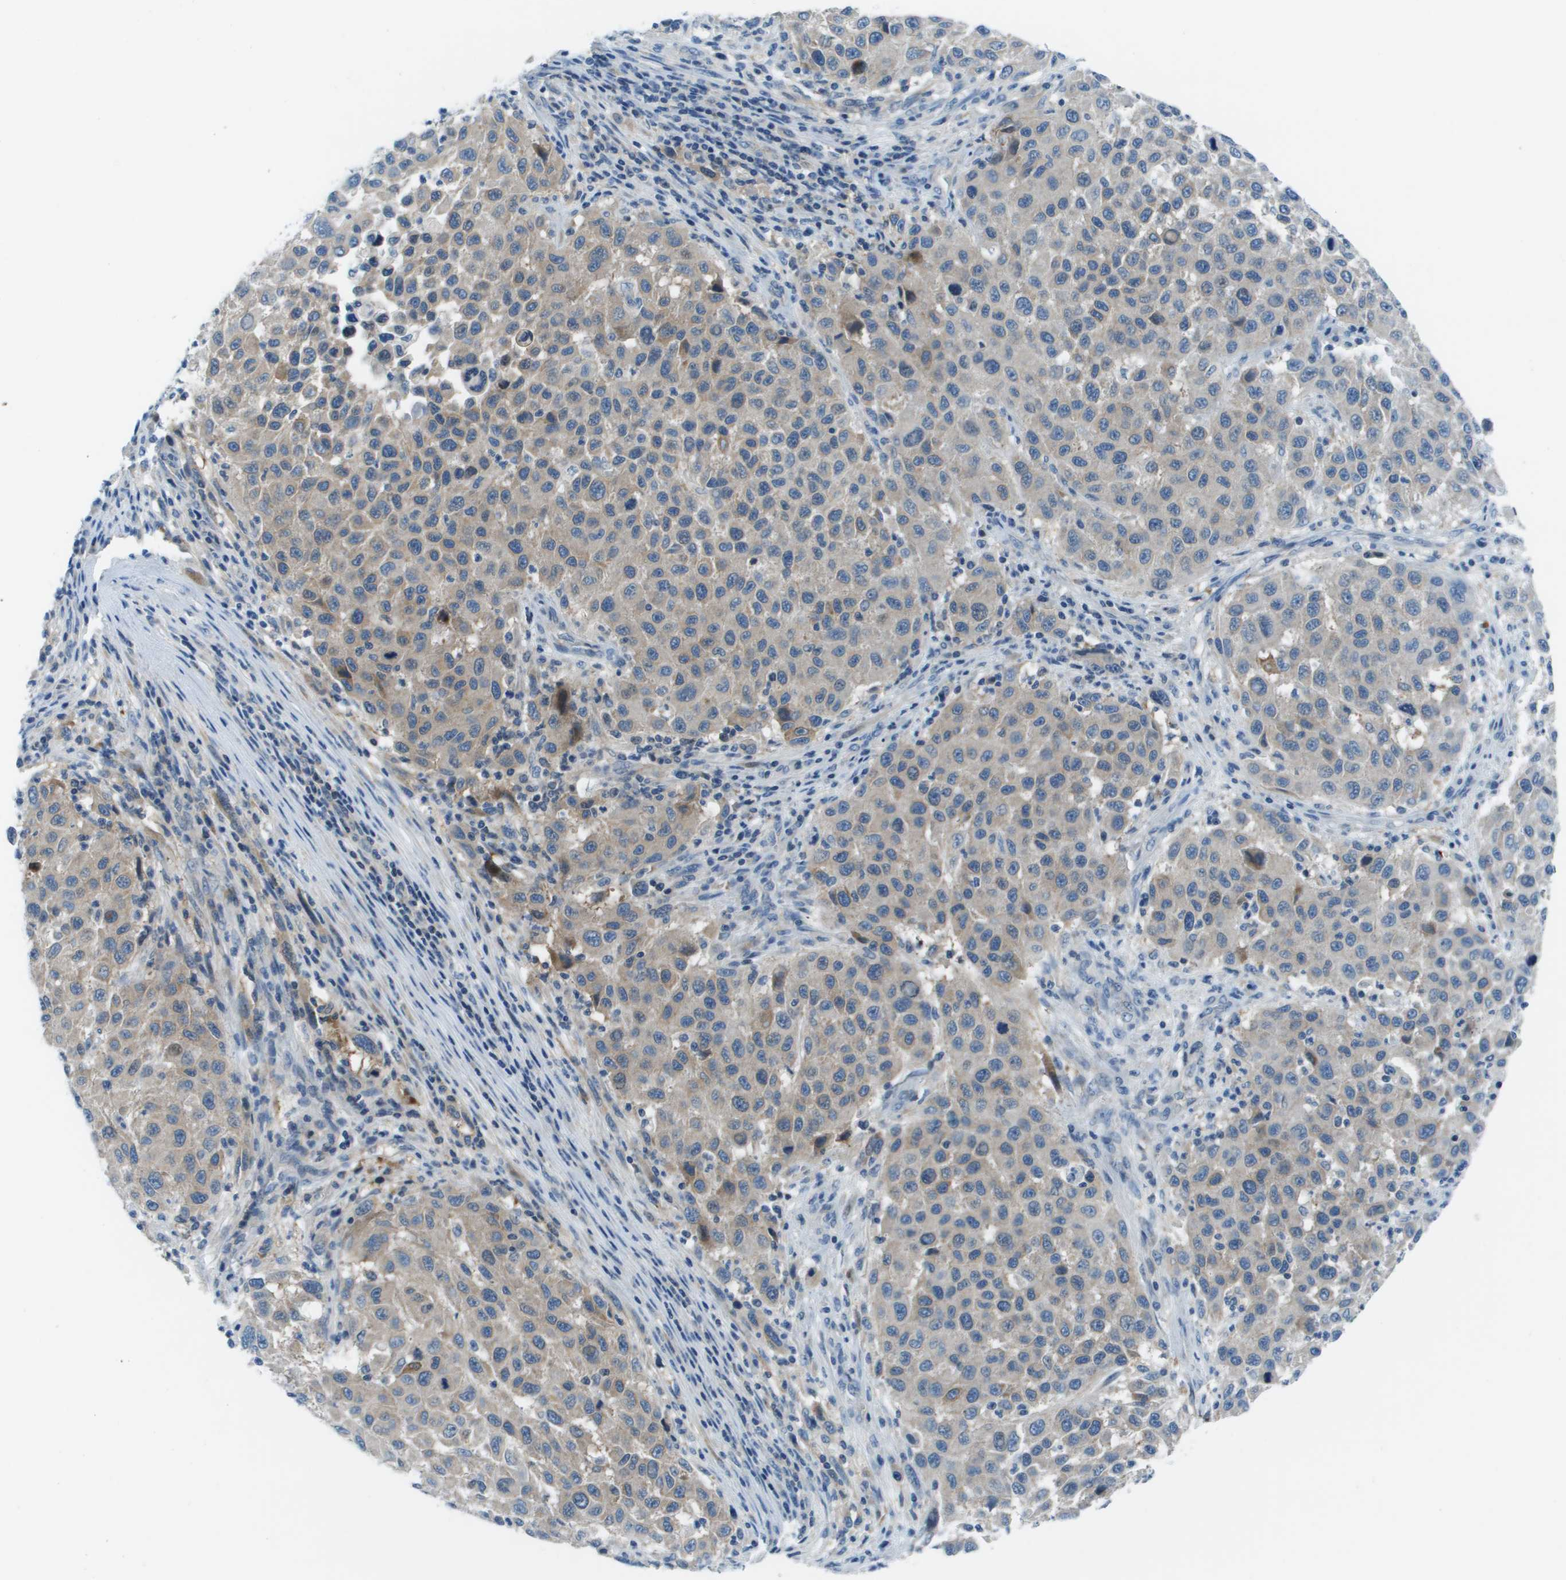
{"staining": {"intensity": "weak", "quantity": "<25%", "location": "cytoplasmic/membranous"}, "tissue": "melanoma", "cell_type": "Tumor cells", "image_type": "cancer", "snomed": [{"axis": "morphology", "description": "Malignant melanoma, Metastatic site"}, {"axis": "topography", "description": "Lymph node"}], "caption": "There is no significant positivity in tumor cells of melanoma.", "gene": "STIP1", "patient": {"sex": "male", "age": 61}}